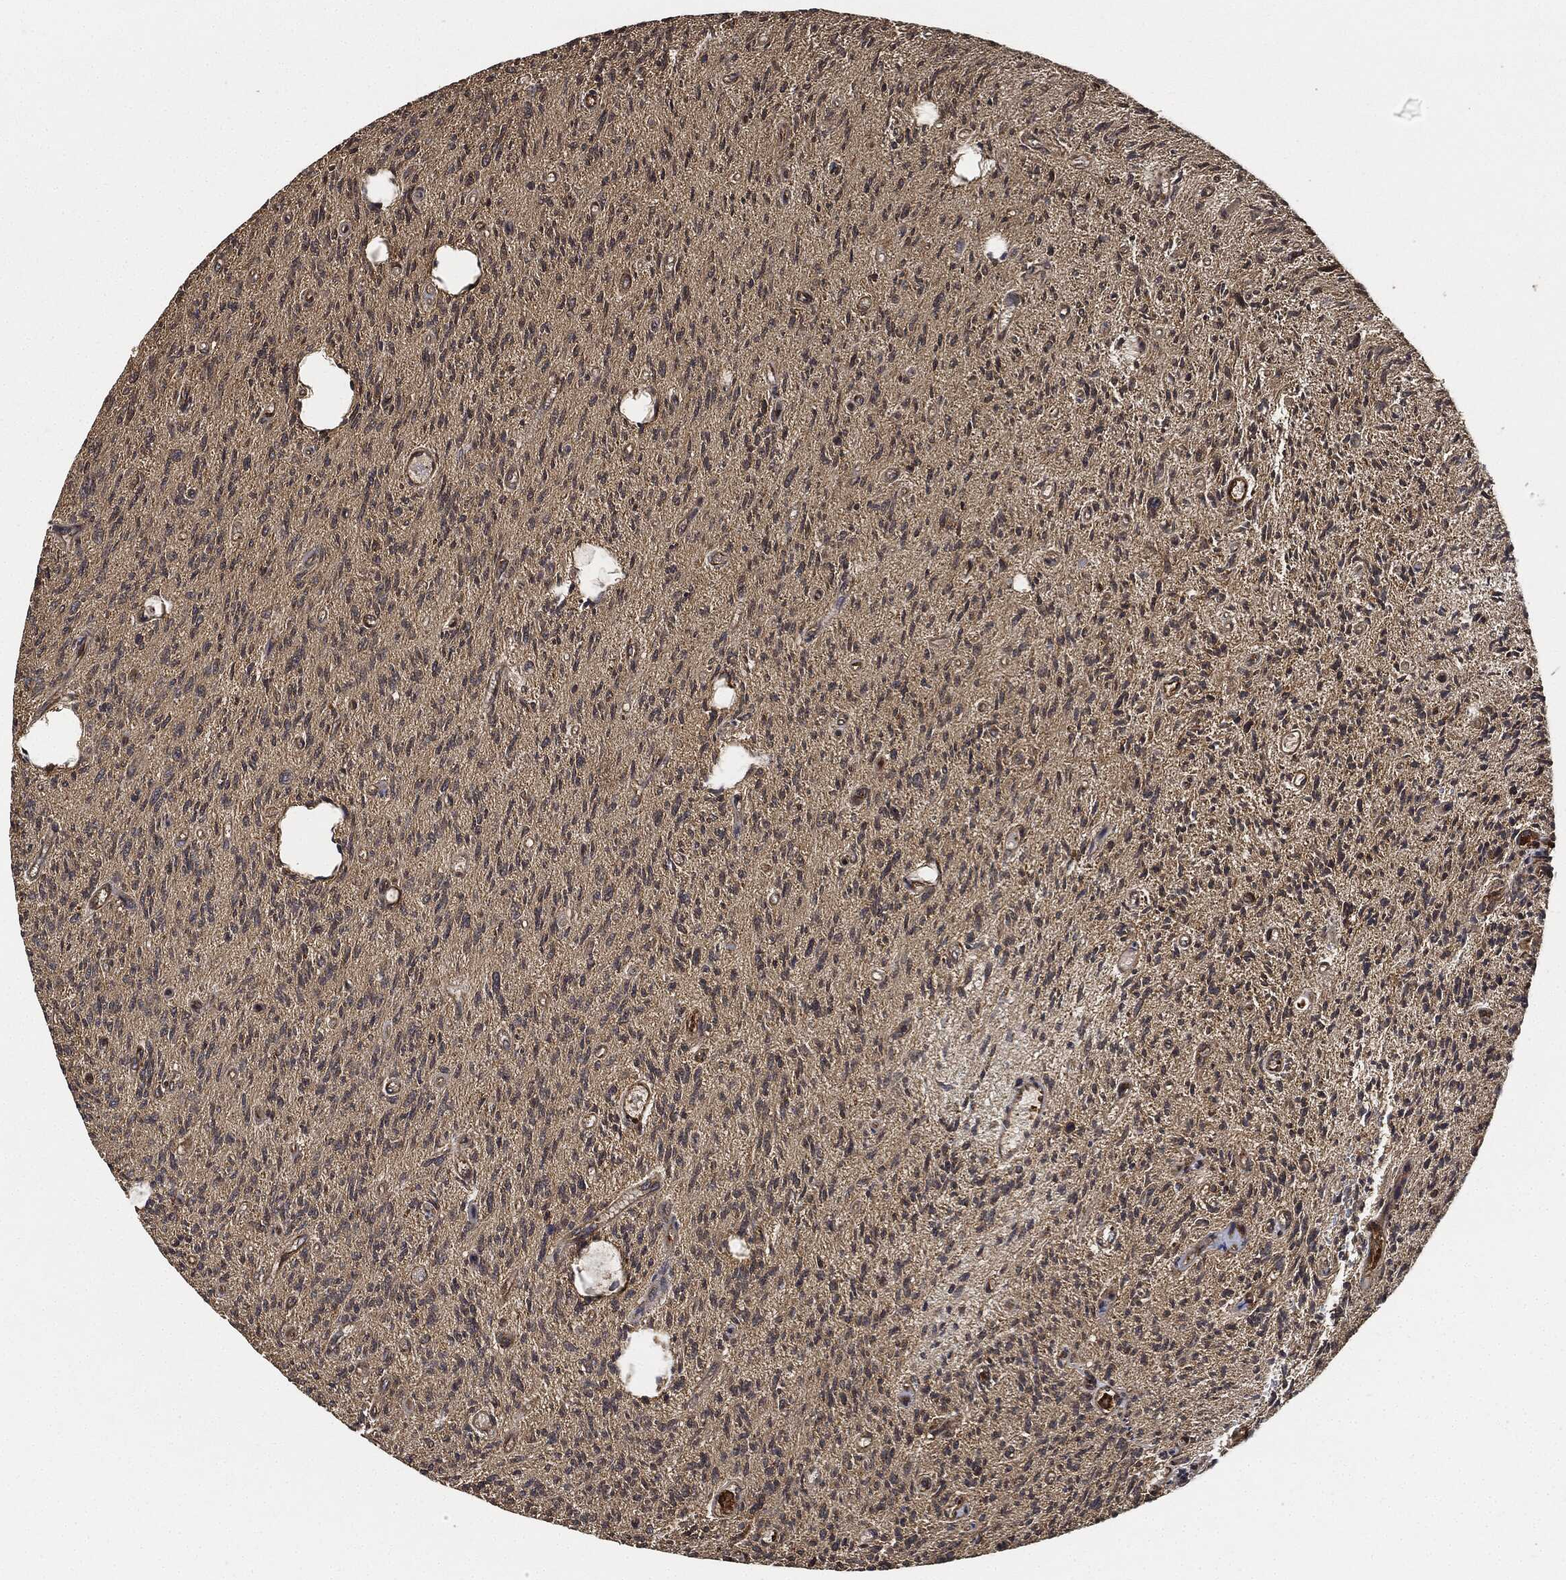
{"staining": {"intensity": "moderate", "quantity": ">75%", "location": "cytoplasmic/membranous"}, "tissue": "glioma", "cell_type": "Tumor cells", "image_type": "cancer", "snomed": [{"axis": "morphology", "description": "Glioma, malignant, High grade"}, {"axis": "topography", "description": "Brain"}], "caption": "Immunohistochemical staining of glioma shows medium levels of moderate cytoplasmic/membranous expression in about >75% of tumor cells. (Stains: DAB (3,3'-diaminobenzidine) in brown, nuclei in blue, Microscopy: brightfield microscopy at high magnification).", "gene": "CEP290", "patient": {"sex": "male", "age": 64}}